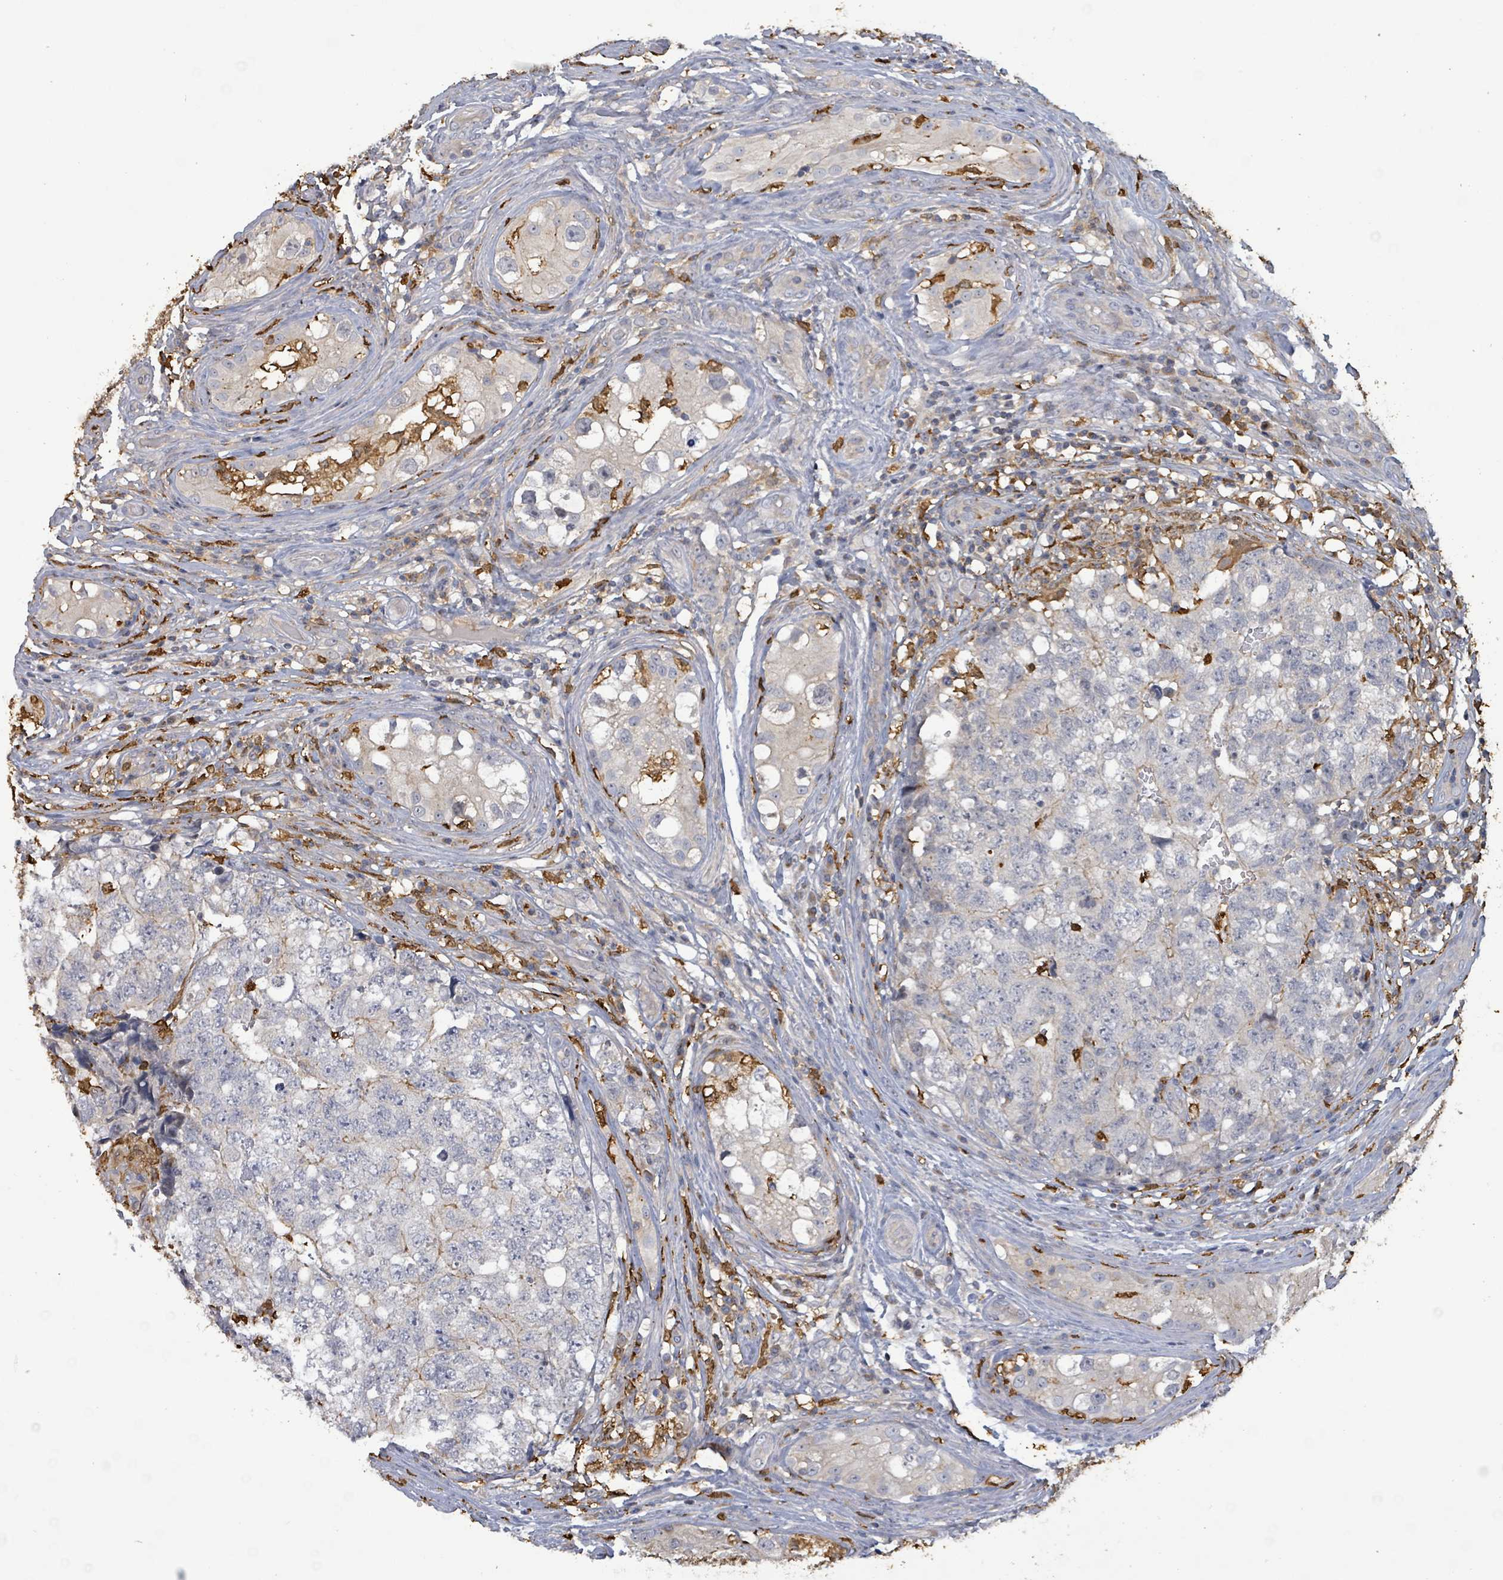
{"staining": {"intensity": "negative", "quantity": "none", "location": "none"}, "tissue": "testis cancer", "cell_type": "Tumor cells", "image_type": "cancer", "snomed": [{"axis": "morphology", "description": "Carcinoma, Embryonal, NOS"}, {"axis": "topography", "description": "Testis"}], "caption": "DAB (3,3'-diaminobenzidine) immunohistochemical staining of human testis cancer (embryonal carcinoma) displays no significant expression in tumor cells. Brightfield microscopy of immunohistochemistry (IHC) stained with DAB (3,3'-diaminobenzidine) (brown) and hematoxylin (blue), captured at high magnification.", "gene": "FAM210A", "patient": {"sex": "male", "age": 31}}